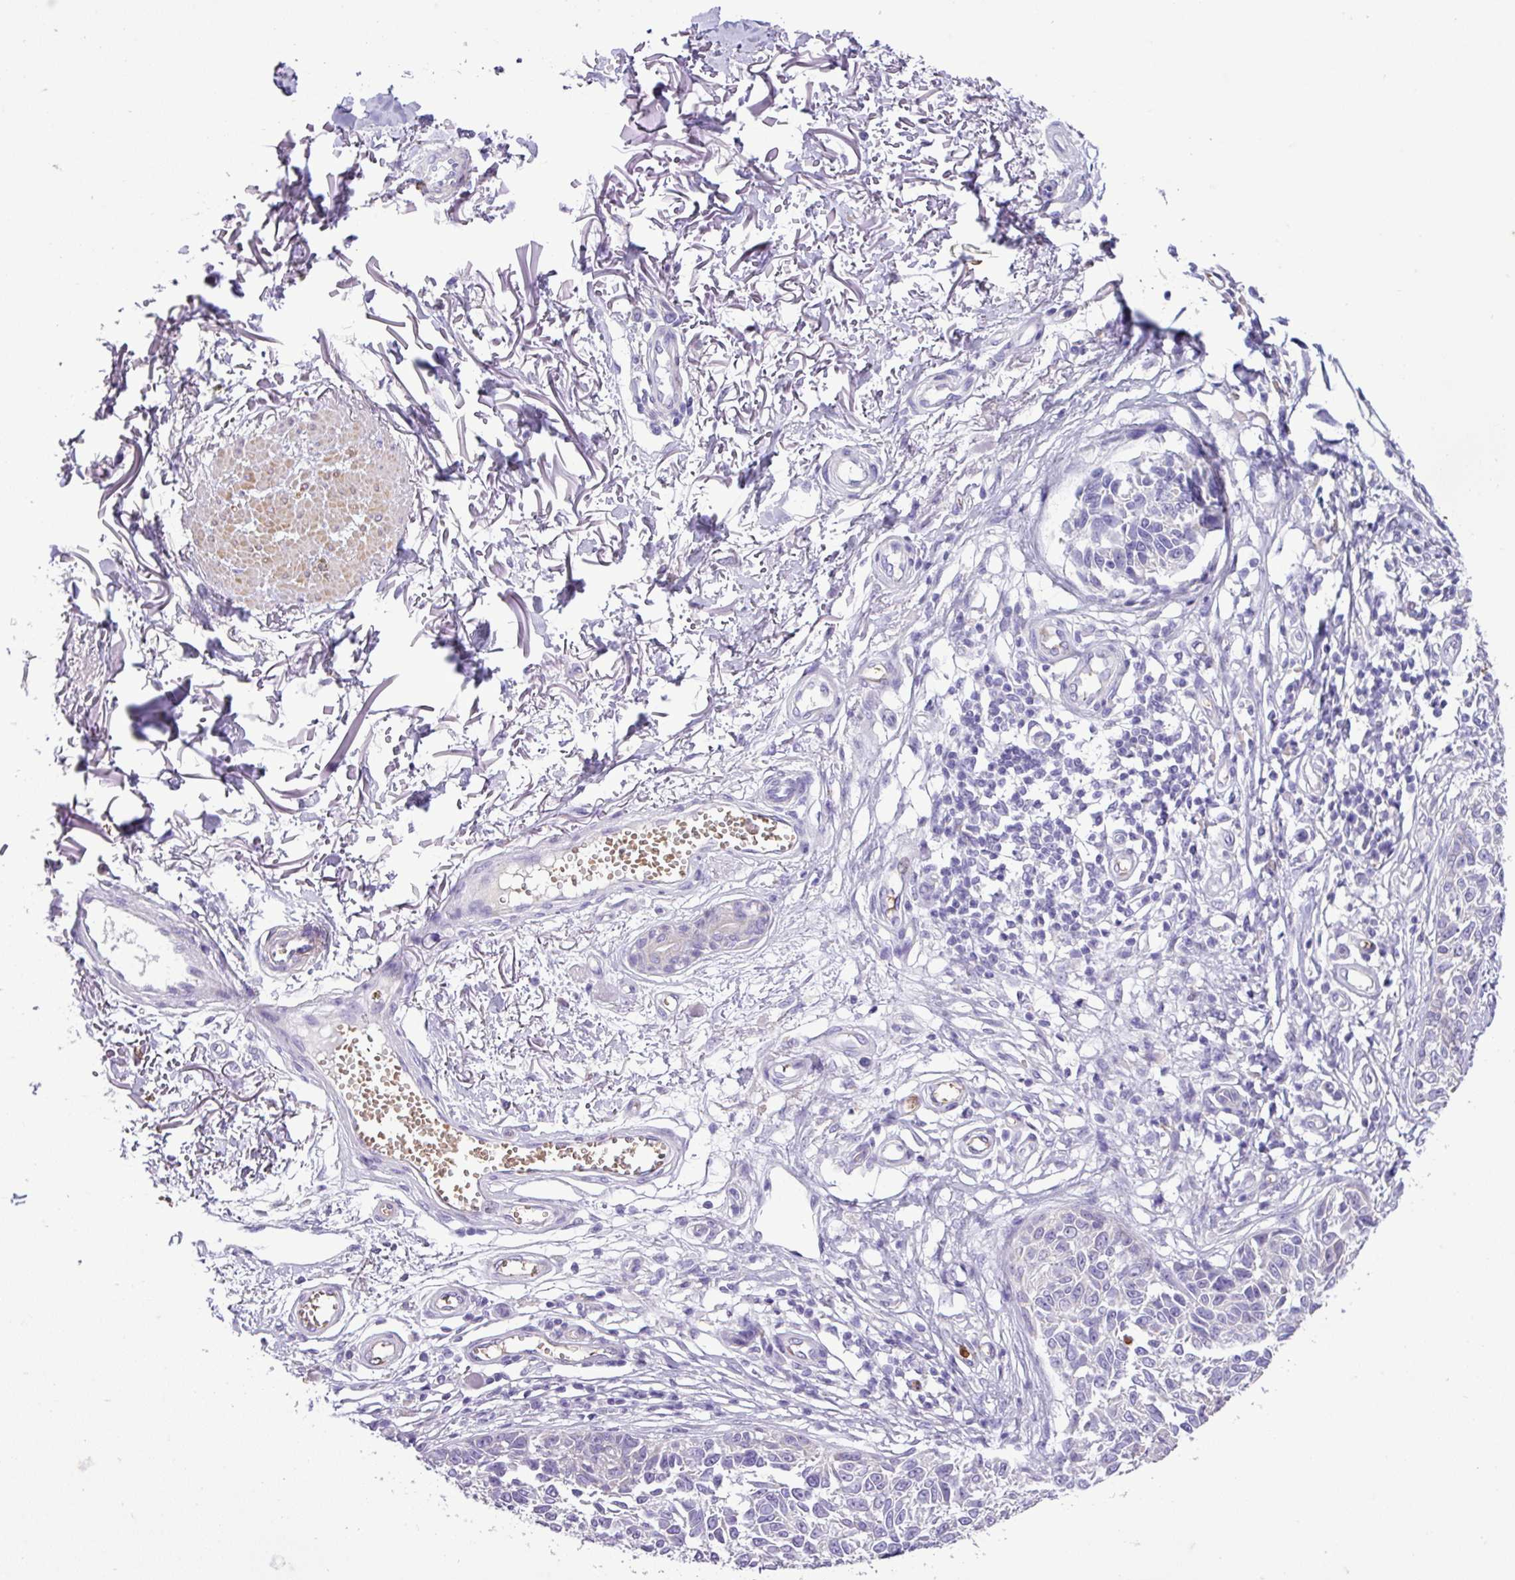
{"staining": {"intensity": "negative", "quantity": "none", "location": "none"}, "tissue": "melanoma", "cell_type": "Tumor cells", "image_type": "cancer", "snomed": [{"axis": "morphology", "description": "Malignant melanoma, NOS"}, {"axis": "topography", "description": "Skin"}], "caption": "High power microscopy histopathology image of an immunohistochemistry (IHC) histopathology image of malignant melanoma, revealing no significant staining in tumor cells.", "gene": "MGAT4B", "patient": {"sex": "male", "age": 73}}